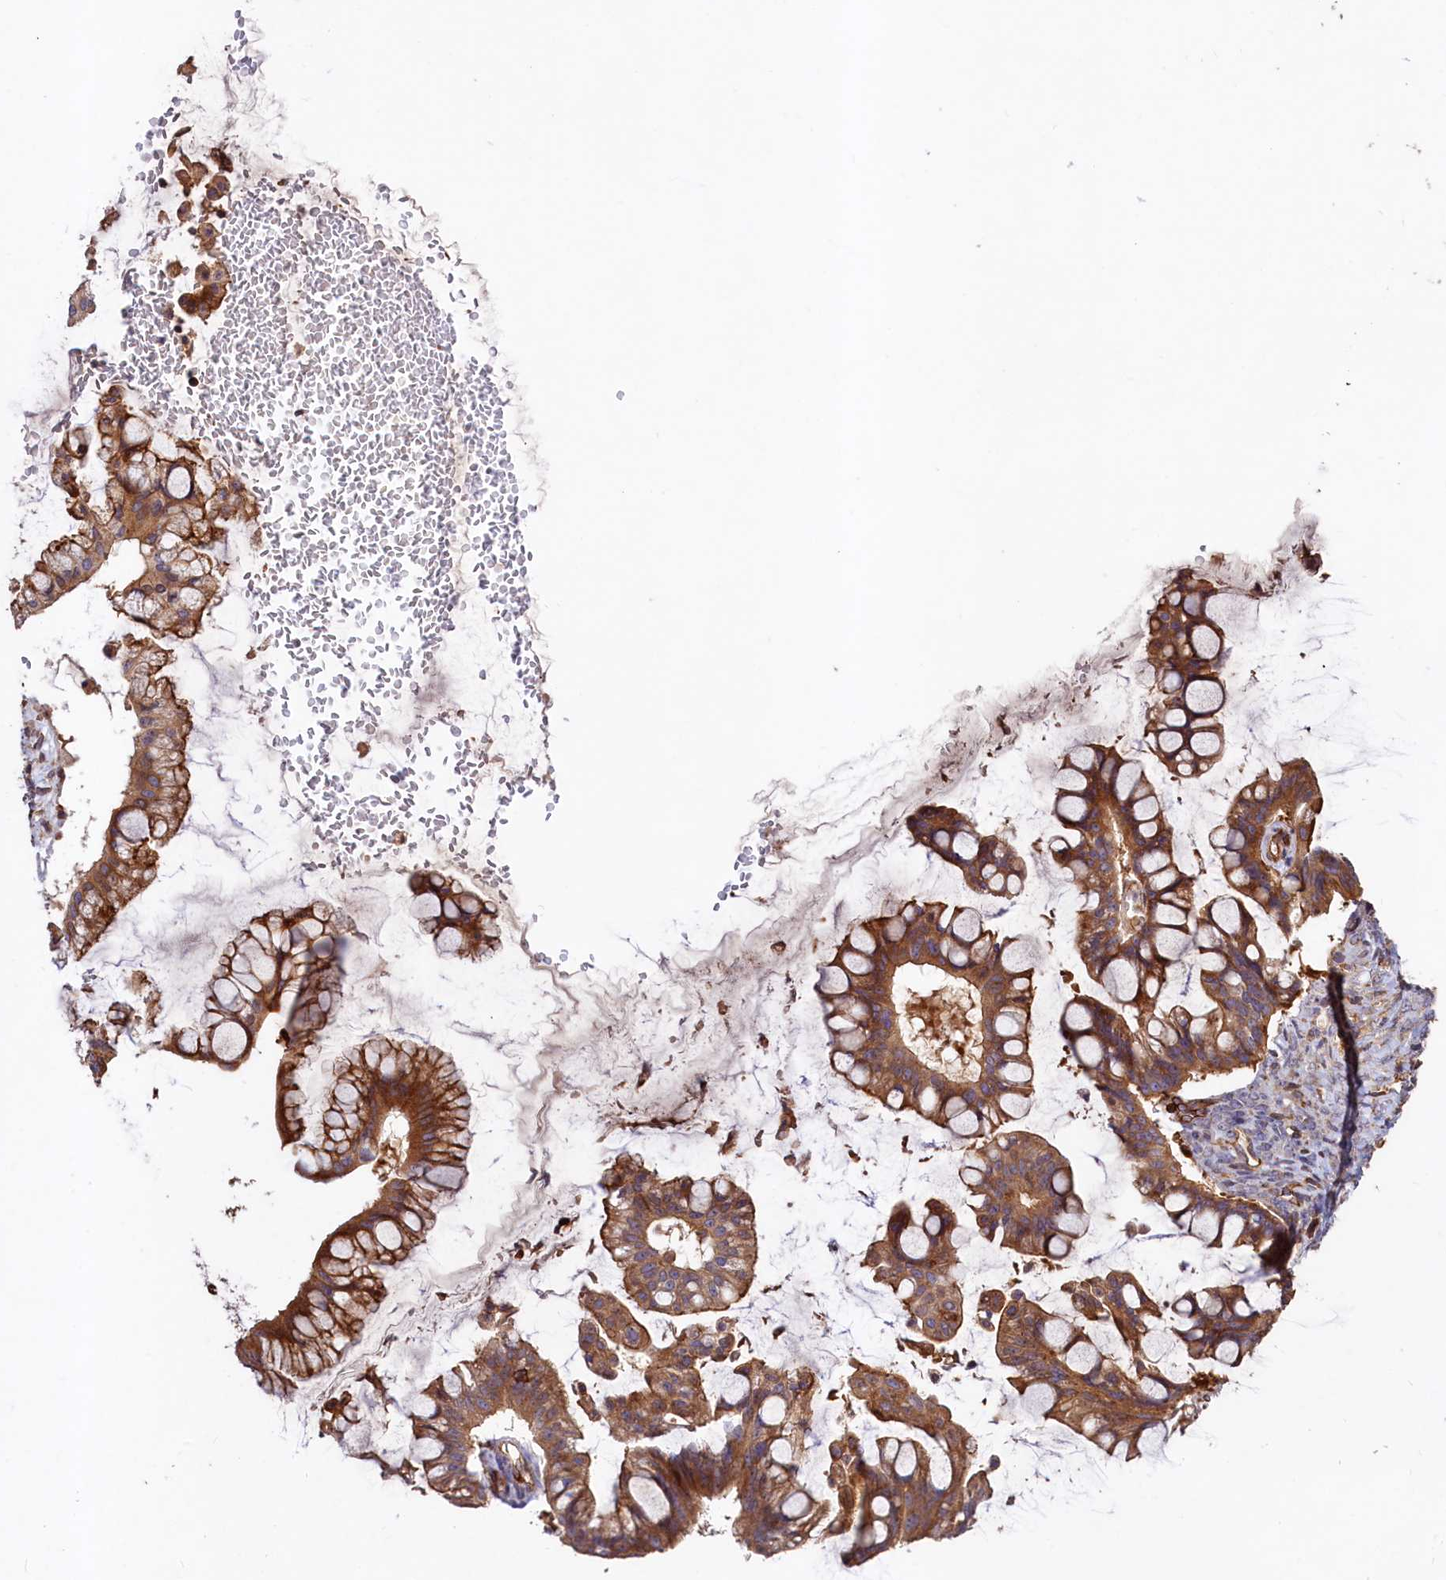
{"staining": {"intensity": "moderate", "quantity": ">75%", "location": "cytoplasmic/membranous"}, "tissue": "ovarian cancer", "cell_type": "Tumor cells", "image_type": "cancer", "snomed": [{"axis": "morphology", "description": "Cystadenocarcinoma, mucinous, NOS"}, {"axis": "topography", "description": "Ovary"}], "caption": "DAB (3,3'-diaminobenzidine) immunohistochemical staining of human ovarian mucinous cystadenocarcinoma reveals moderate cytoplasmic/membranous protein staining in approximately >75% of tumor cells.", "gene": "KLHDC4", "patient": {"sex": "female", "age": 73}}